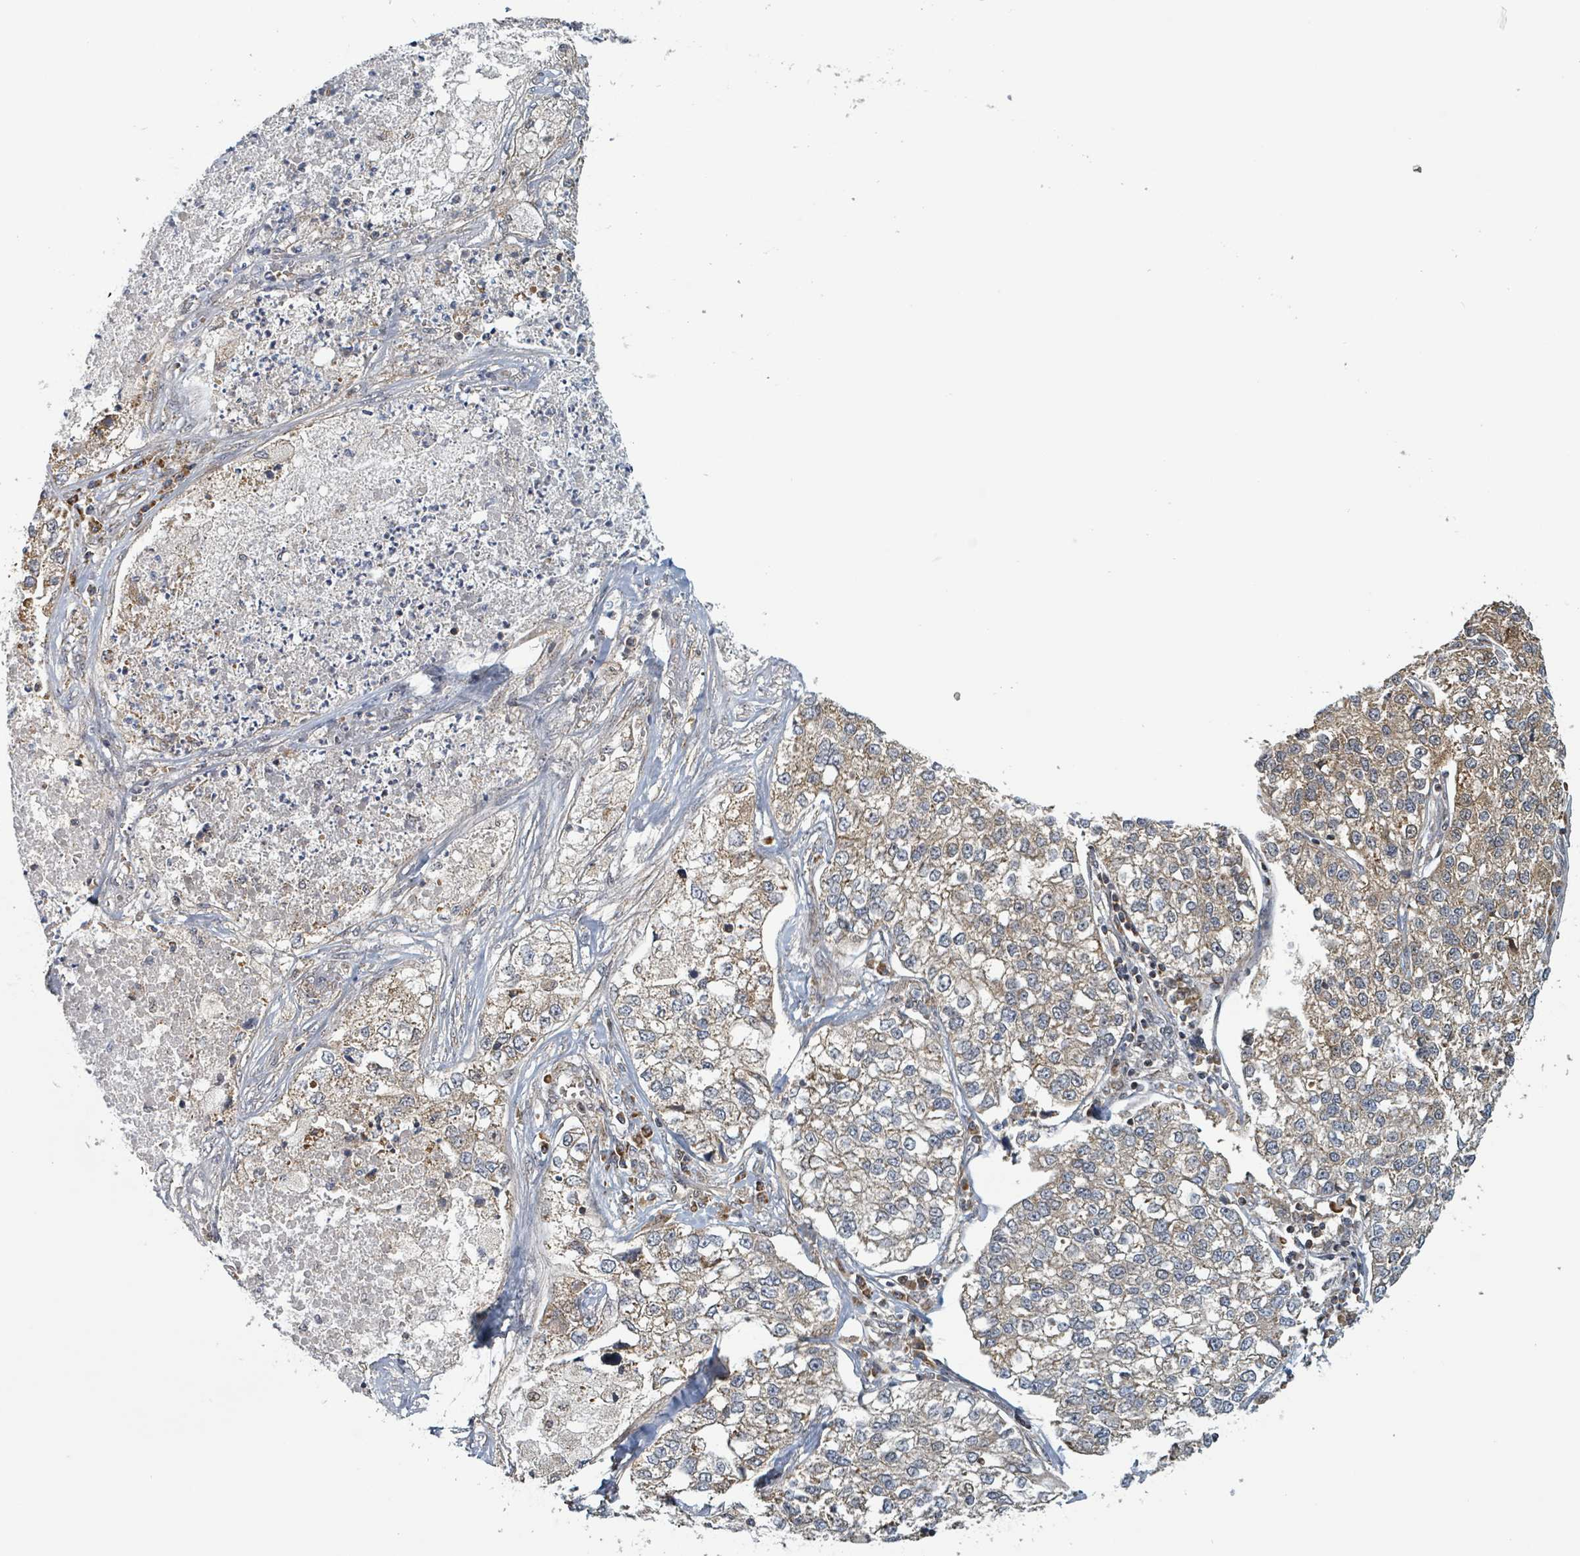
{"staining": {"intensity": "moderate", "quantity": ">75%", "location": "cytoplasmic/membranous"}, "tissue": "lung cancer", "cell_type": "Tumor cells", "image_type": "cancer", "snomed": [{"axis": "morphology", "description": "Adenocarcinoma, NOS"}, {"axis": "topography", "description": "Lung"}], "caption": "A brown stain labels moderate cytoplasmic/membranous staining of a protein in human lung cancer tumor cells.", "gene": "HIVEP1", "patient": {"sex": "male", "age": 49}}